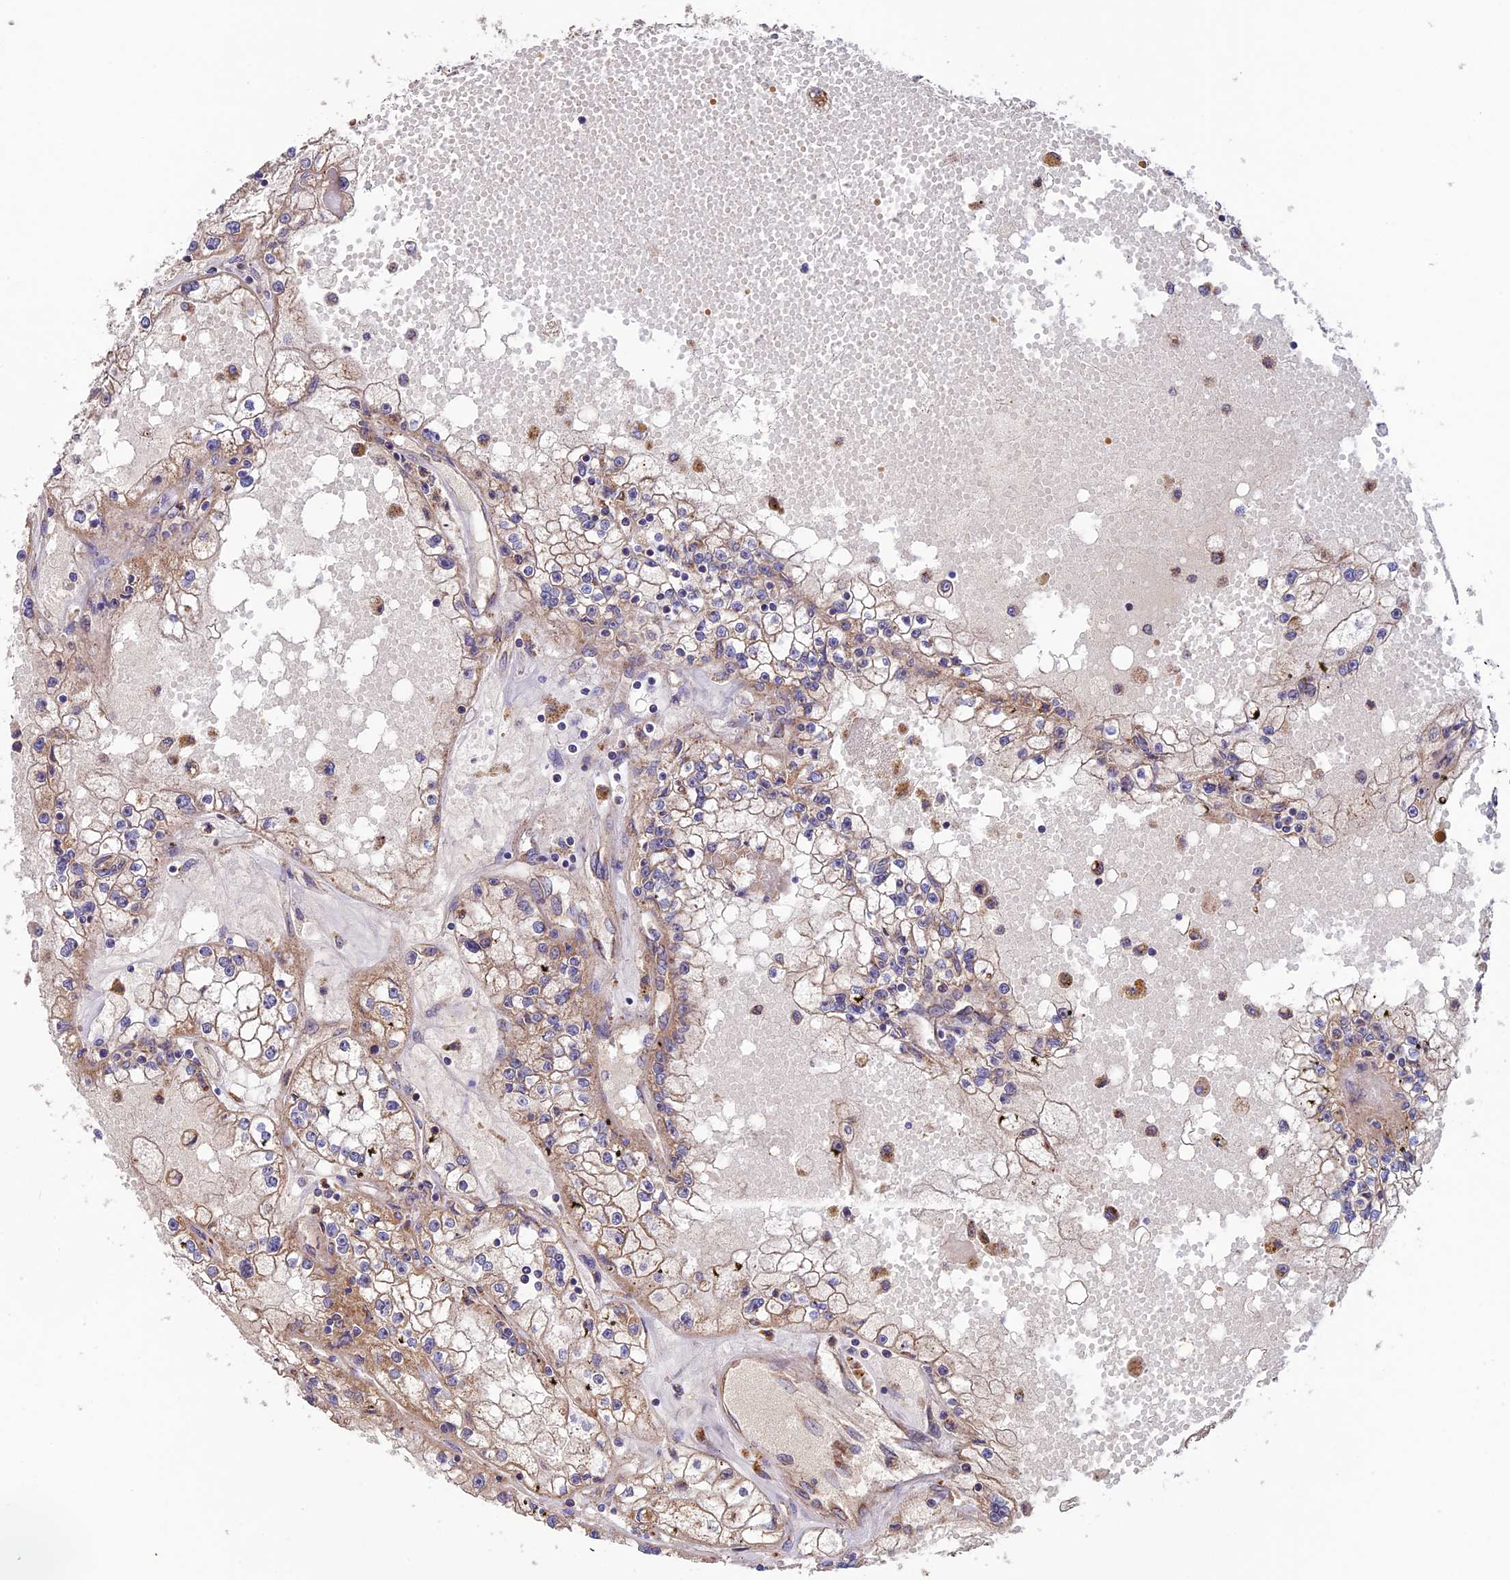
{"staining": {"intensity": "weak", "quantity": ">75%", "location": "cytoplasmic/membranous"}, "tissue": "renal cancer", "cell_type": "Tumor cells", "image_type": "cancer", "snomed": [{"axis": "morphology", "description": "Adenocarcinoma, NOS"}, {"axis": "topography", "description": "Kidney"}], "caption": "An IHC micrograph of neoplastic tissue is shown. Protein staining in brown shows weak cytoplasmic/membranous positivity in renal cancer within tumor cells. (DAB (3,3'-diaminobenzidine) IHC with brightfield microscopy, high magnification).", "gene": "DUS3L", "patient": {"sex": "male", "age": 56}}